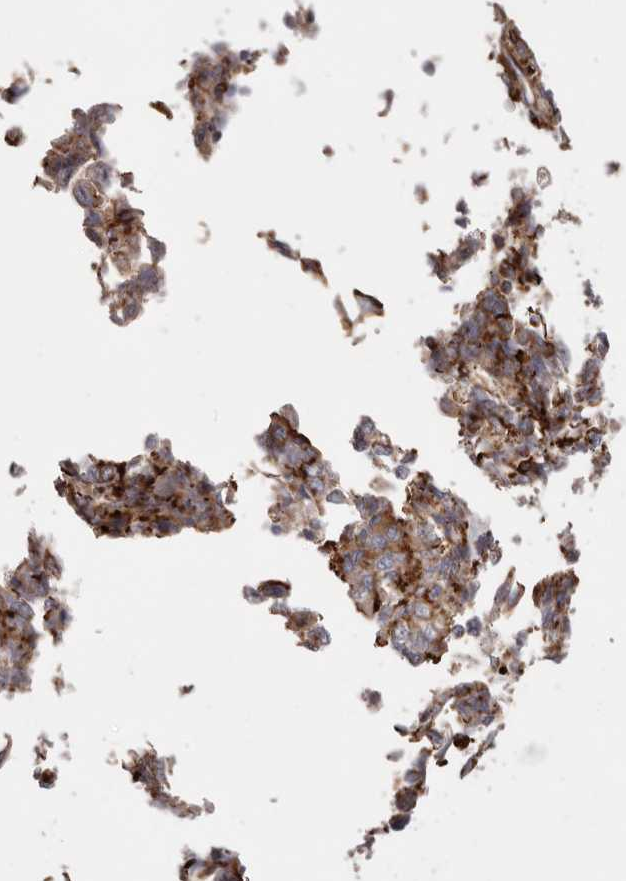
{"staining": {"intensity": "strong", "quantity": "25%-75%", "location": "cytoplasmic/membranous"}, "tissue": "endometrial cancer", "cell_type": "Tumor cells", "image_type": "cancer", "snomed": [{"axis": "morphology", "description": "Adenocarcinoma, NOS"}, {"axis": "topography", "description": "Endometrium"}], "caption": "A photomicrograph showing strong cytoplasmic/membranous expression in about 25%-75% of tumor cells in endometrial cancer, as visualized by brown immunohistochemical staining.", "gene": "PTPN22", "patient": {"sex": "female", "age": 80}}